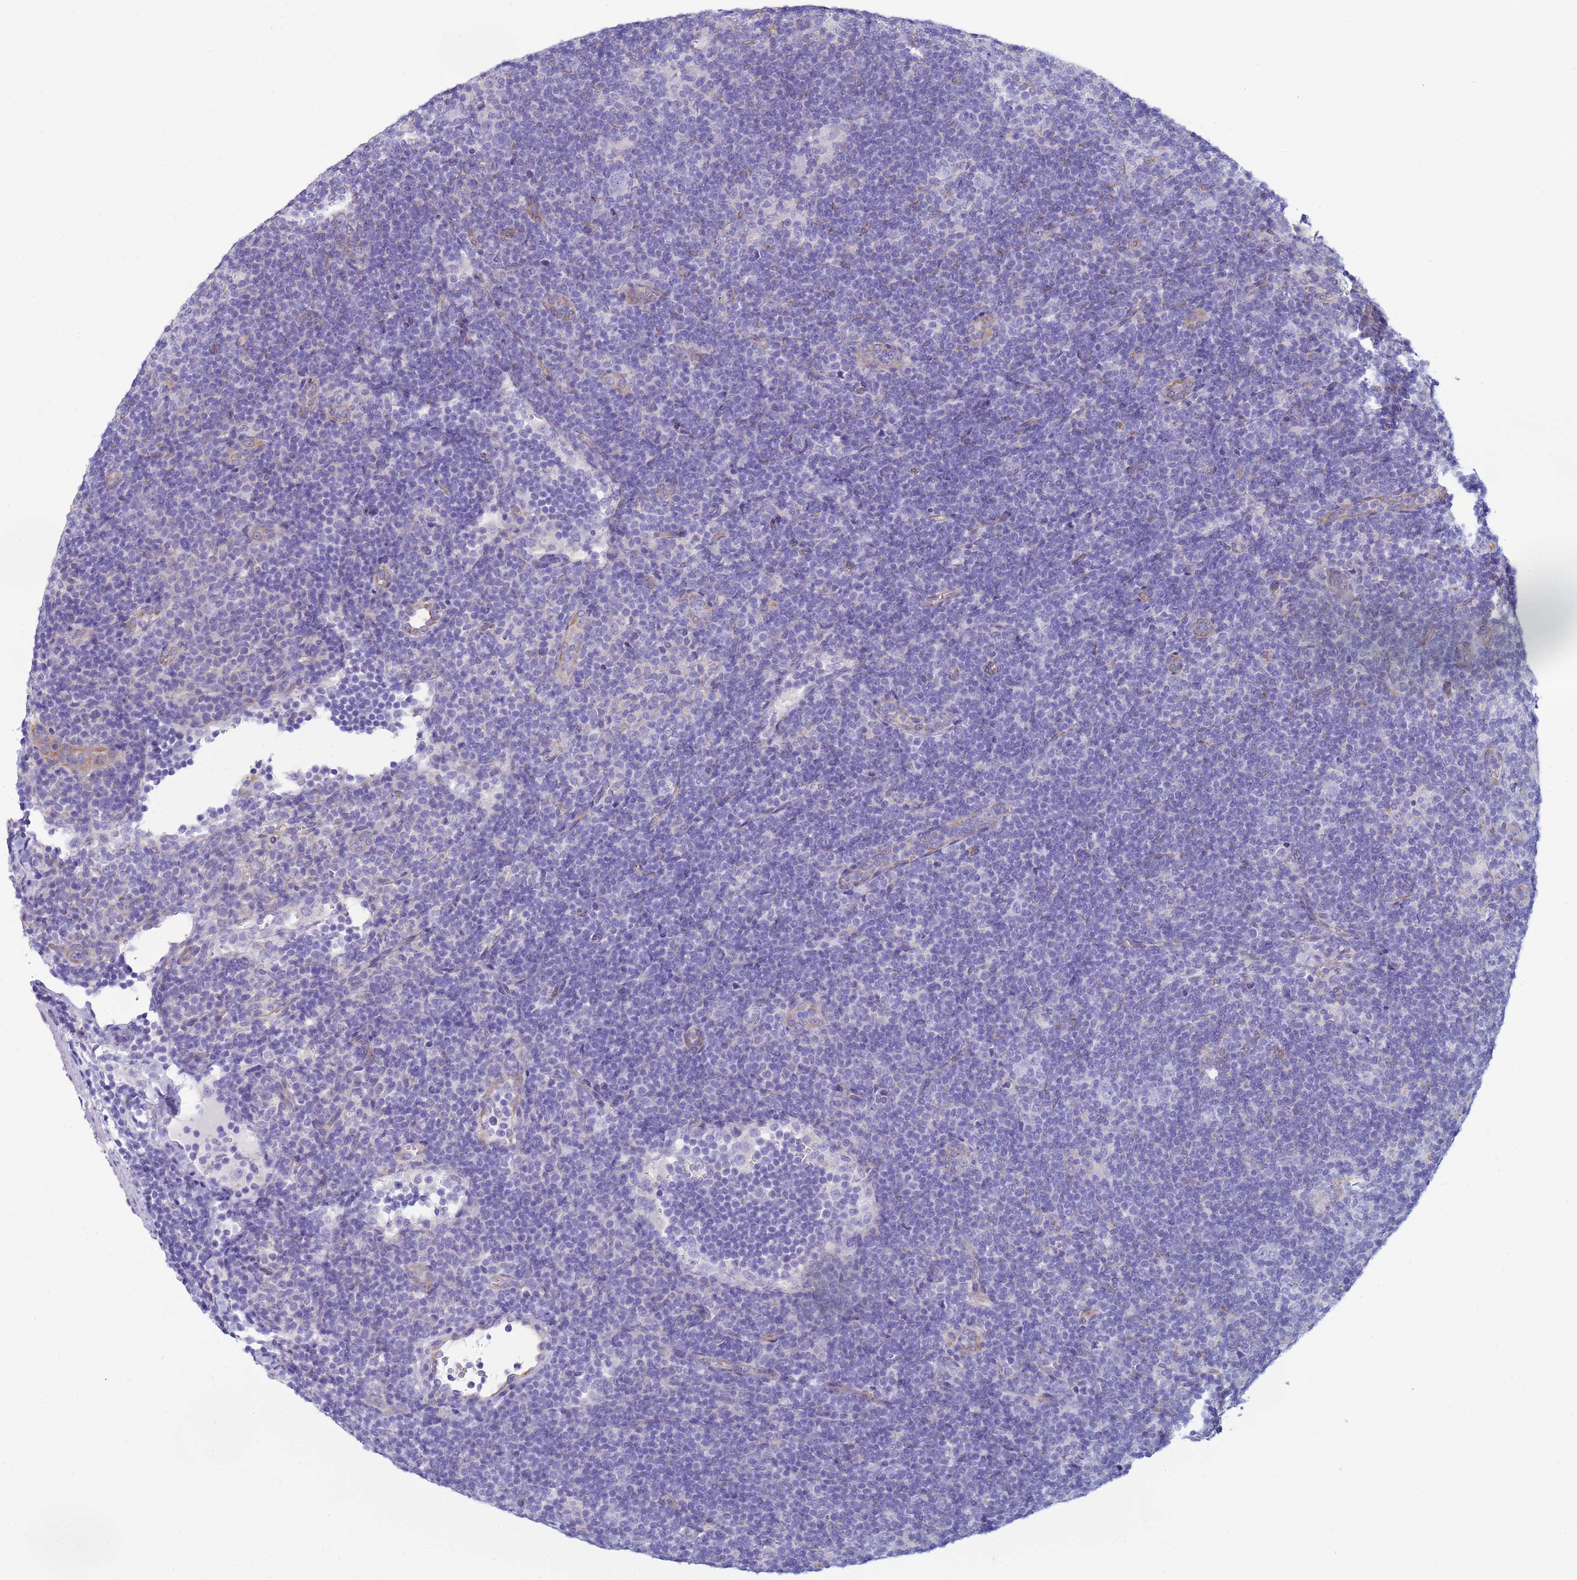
{"staining": {"intensity": "negative", "quantity": "none", "location": "none"}, "tissue": "lymphoma", "cell_type": "Tumor cells", "image_type": "cancer", "snomed": [{"axis": "morphology", "description": "Hodgkin's disease, NOS"}, {"axis": "topography", "description": "Lymph node"}], "caption": "DAB (3,3'-diaminobenzidine) immunohistochemical staining of human Hodgkin's disease shows no significant staining in tumor cells.", "gene": "TRPC6", "patient": {"sex": "female", "age": 57}}